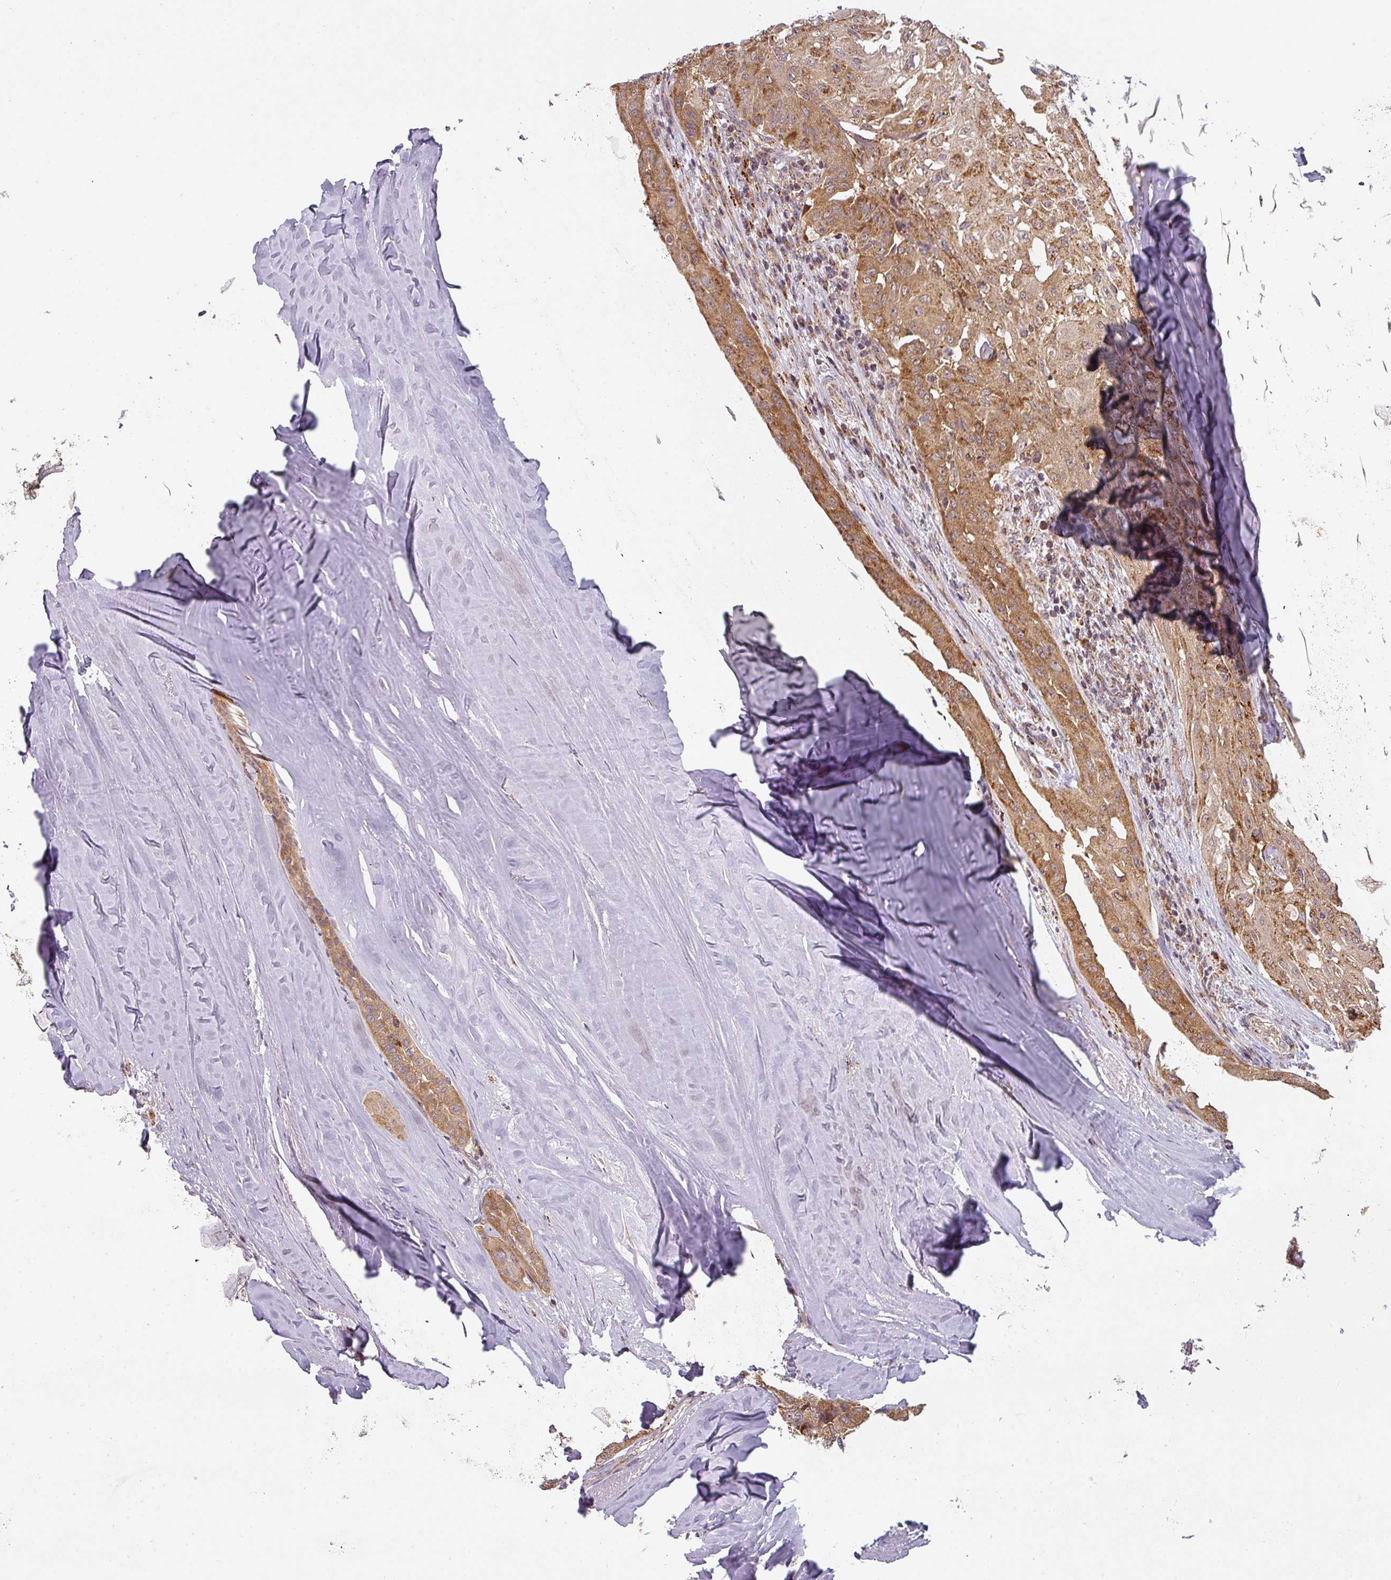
{"staining": {"intensity": "moderate", "quantity": ">75%", "location": "cytoplasmic/membranous"}, "tissue": "thyroid cancer", "cell_type": "Tumor cells", "image_type": "cancer", "snomed": [{"axis": "morphology", "description": "Papillary adenocarcinoma, NOS"}, {"axis": "topography", "description": "Thyroid gland"}], "caption": "Immunohistochemistry of papillary adenocarcinoma (thyroid) reveals medium levels of moderate cytoplasmic/membranous staining in about >75% of tumor cells.", "gene": "MRPS16", "patient": {"sex": "female", "age": 59}}